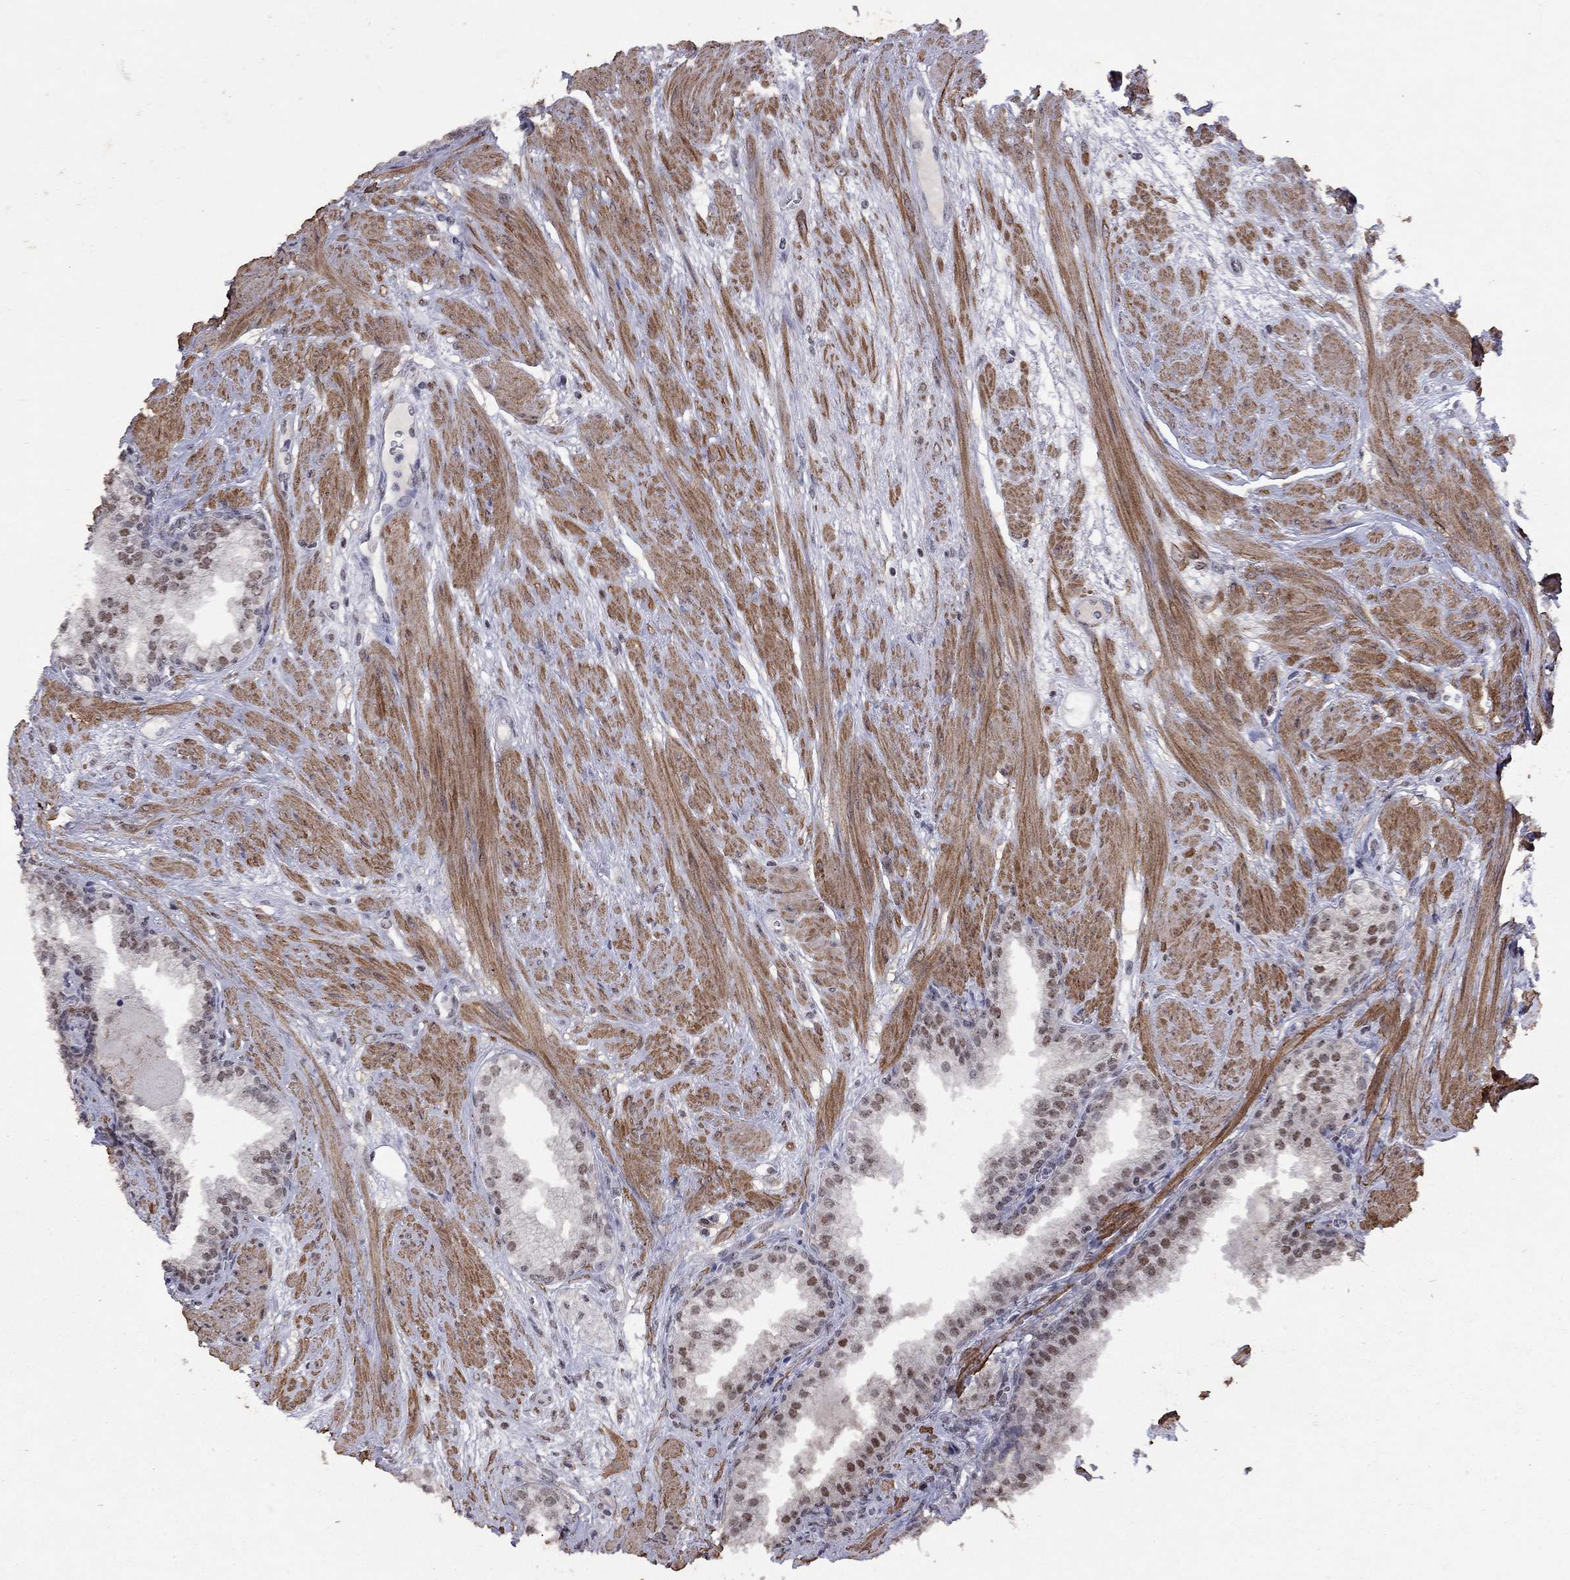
{"staining": {"intensity": "moderate", "quantity": "<25%", "location": "nuclear"}, "tissue": "prostate cancer", "cell_type": "Tumor cells", "image_type": "cancer", "snomed": [{"axis": "morphology", "description": "Adenocarcinoma, NOS"}, {"axis": "topography", "description": "Prostate"}], "caption": "An image showing moderate nuclear expression in about <25% of tumor cells in adenocarcinoma (prostate), as visualized by brown immunohistochemical staining.", "gene": "SPOUT1", "patient": {"sex": "male", "age": 69}}